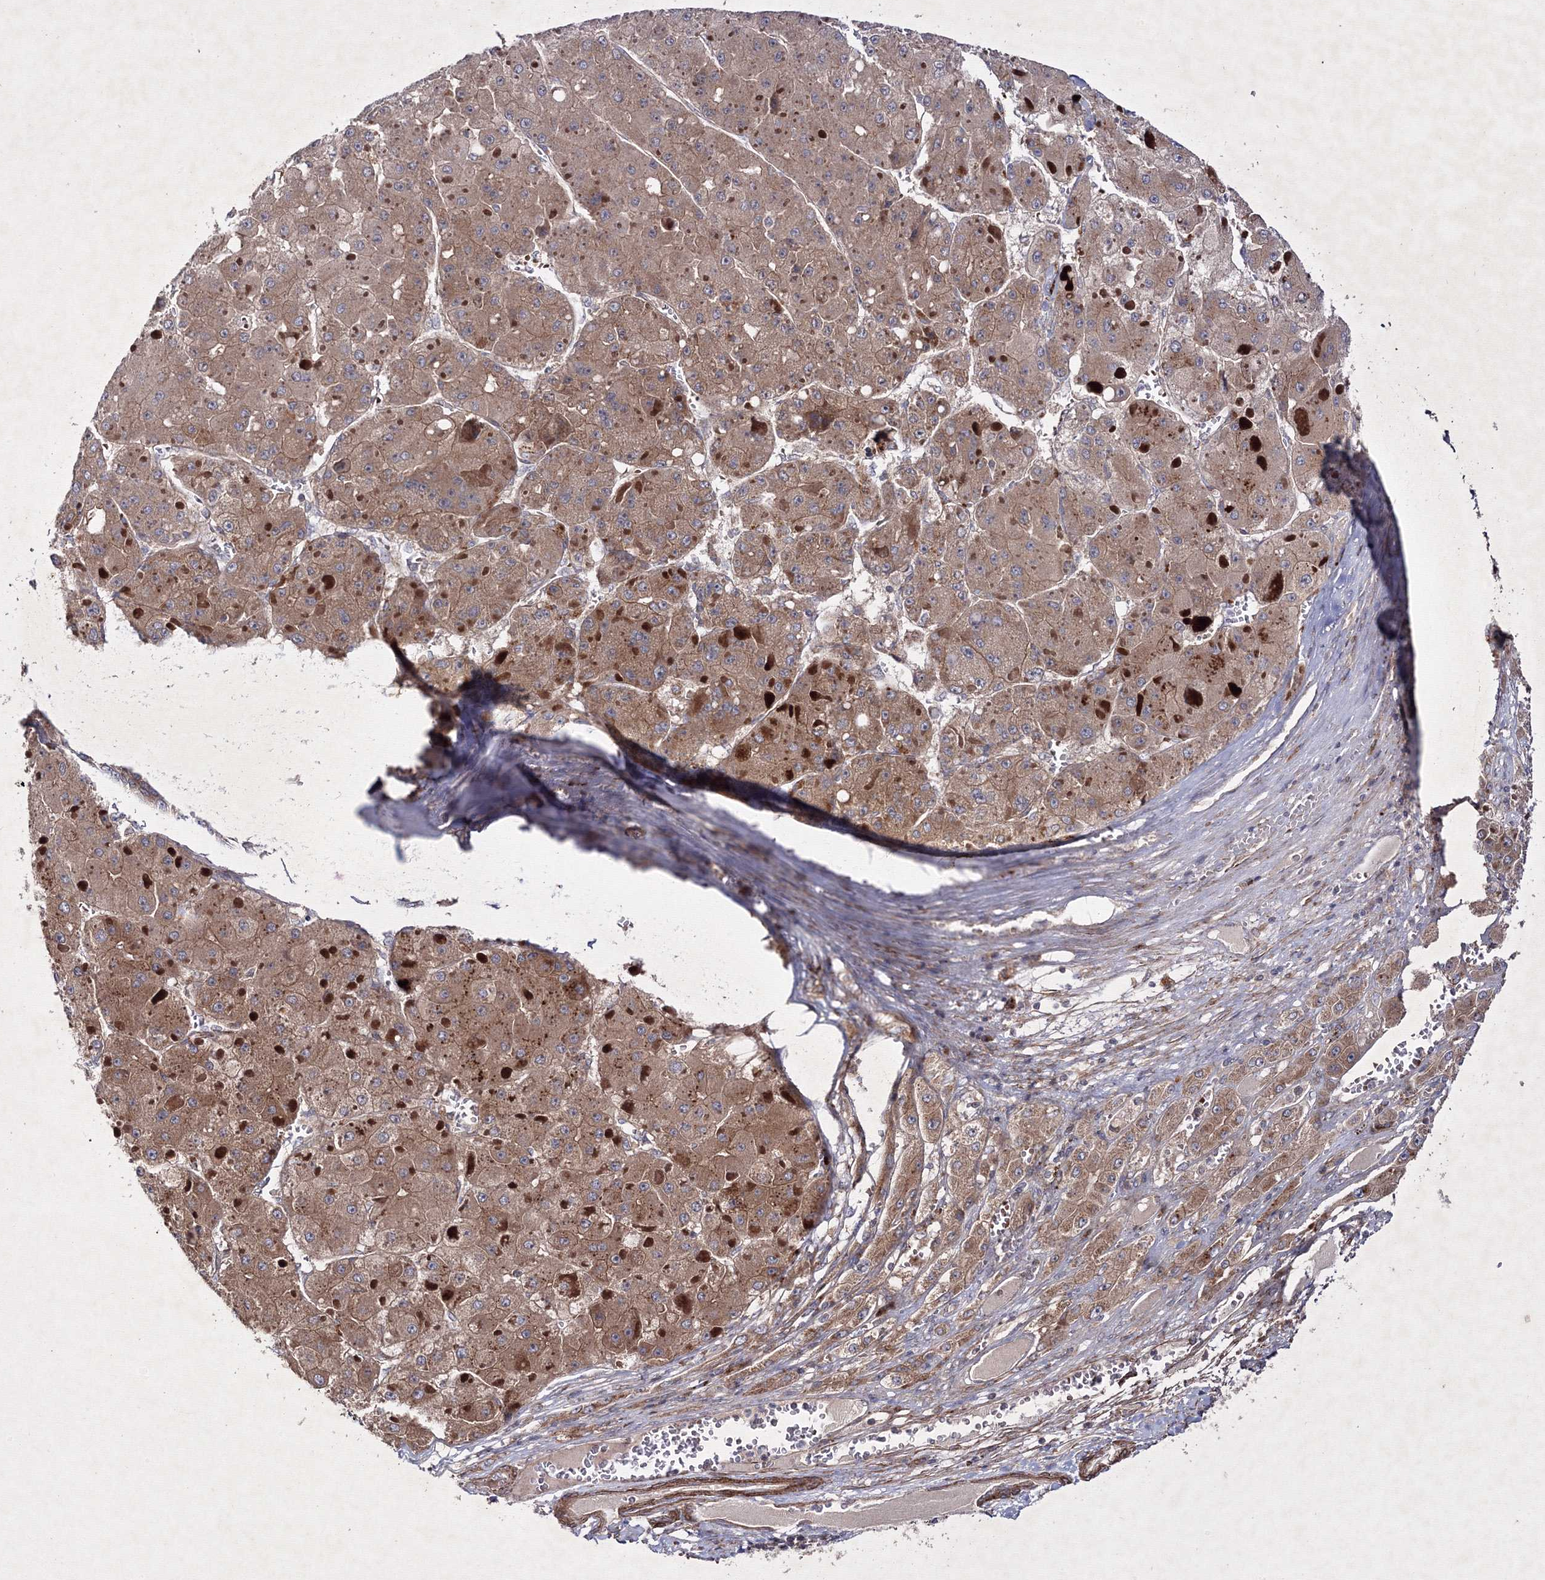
{"staining": {"intensity": "moderate", "quantity": ">75%", "location": "cytoplasmic/membranous"}, "tissue": "liver cancer", "cell_type": "Tumor cells", "image_type": "cancer", "snomed": [{"axis": "morphology", "description": "Carcinoma, Hepatocellular, NOS"}, {"axis": "topography", "description": "Liver"}], "caption": "Immunohistochemical staining of liver hepatocellular carcinoma displays medium levels of moderate cytoplasmic/membranous staining in about >75% of tumor cells.", "gene": "GFM1", "patient": {"sex": "female", "age": 73}}